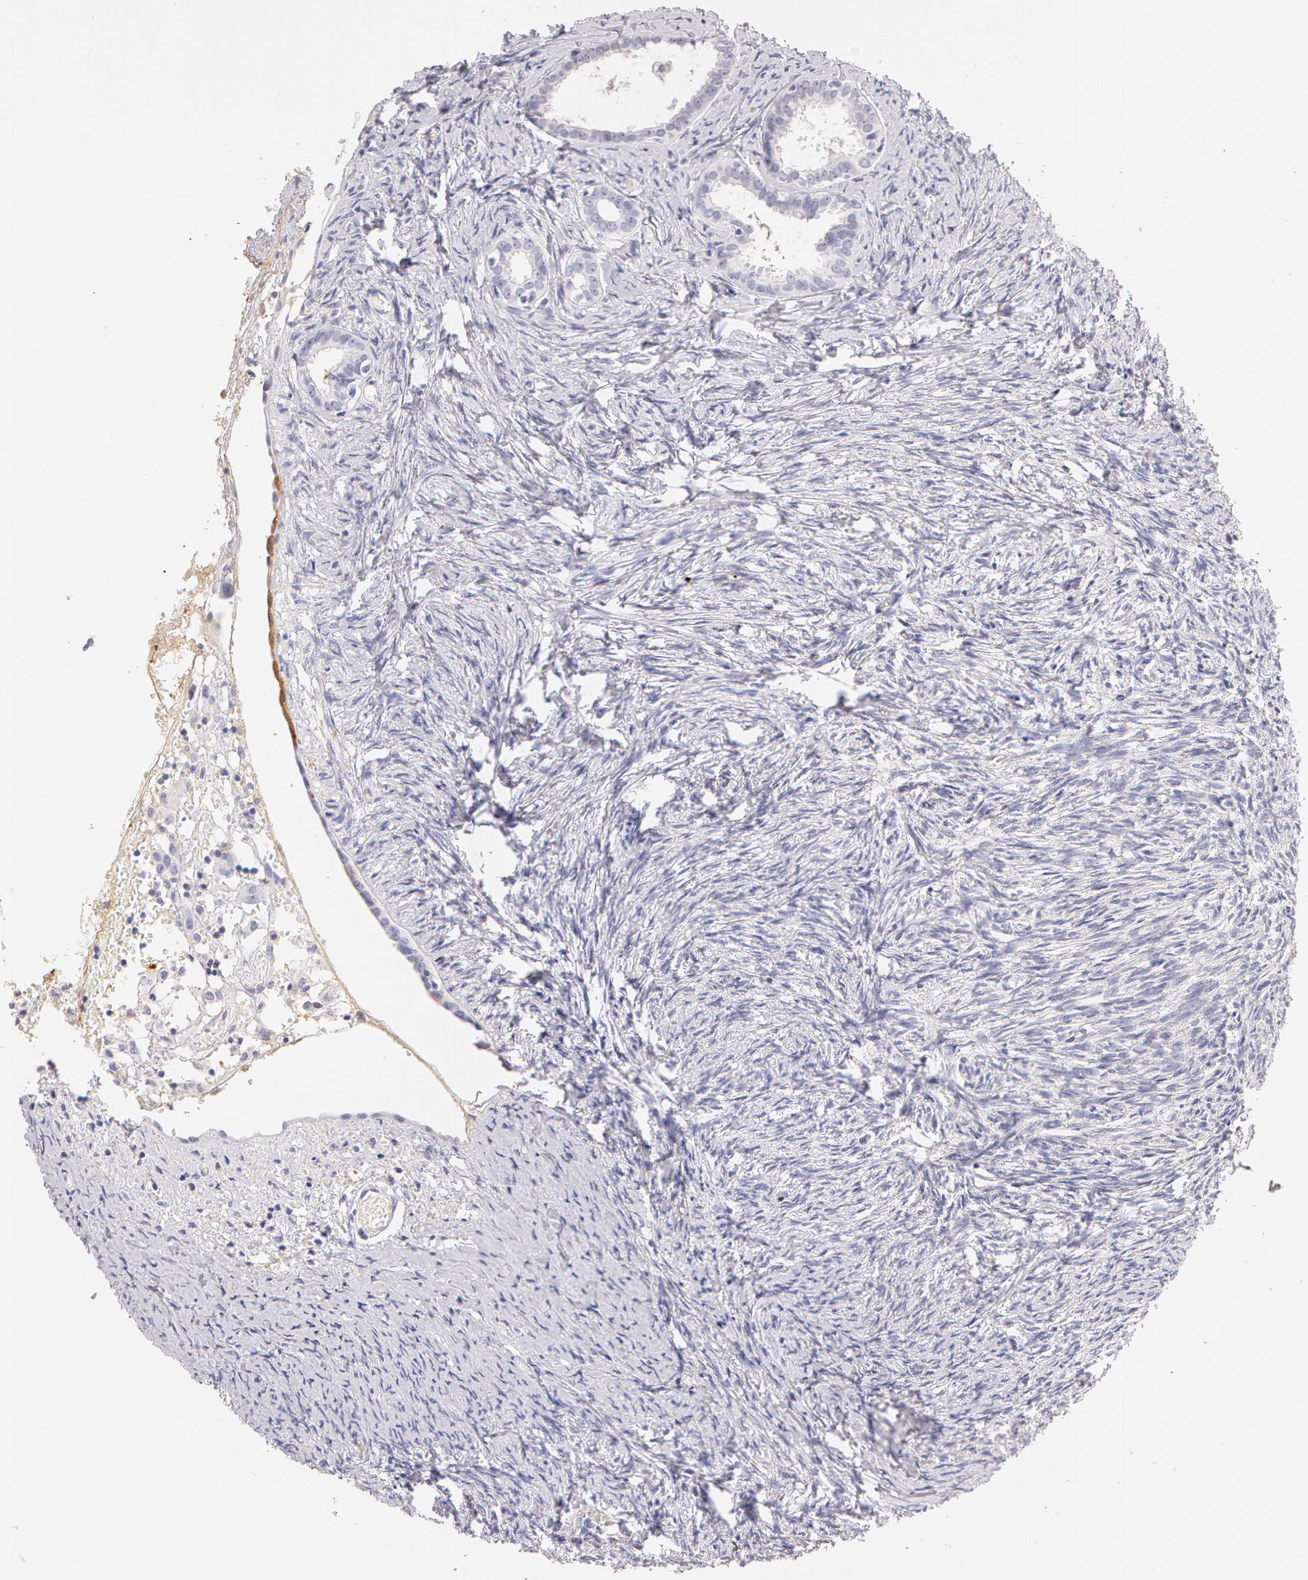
{"staining": {"intensity": "negative", "quantity": "none", "location": "none"}, "tissue": "ovary", "cell_type": "Follicle cells", "image_type": "normal", "snomed": [{"axis": "morphology", "description": "Normal tissue, NOS"}, {"axis": "topography", "description": "Ovary"}], "caption": "This photomicrograph is of benign ovary stained with immunohistochemistry to label a protein in brown with the nuclei are counter-stained blue. There is no expression in follicle cells.", "gene": "AHSG", "patient": {"sex": "female", "age": 54}}